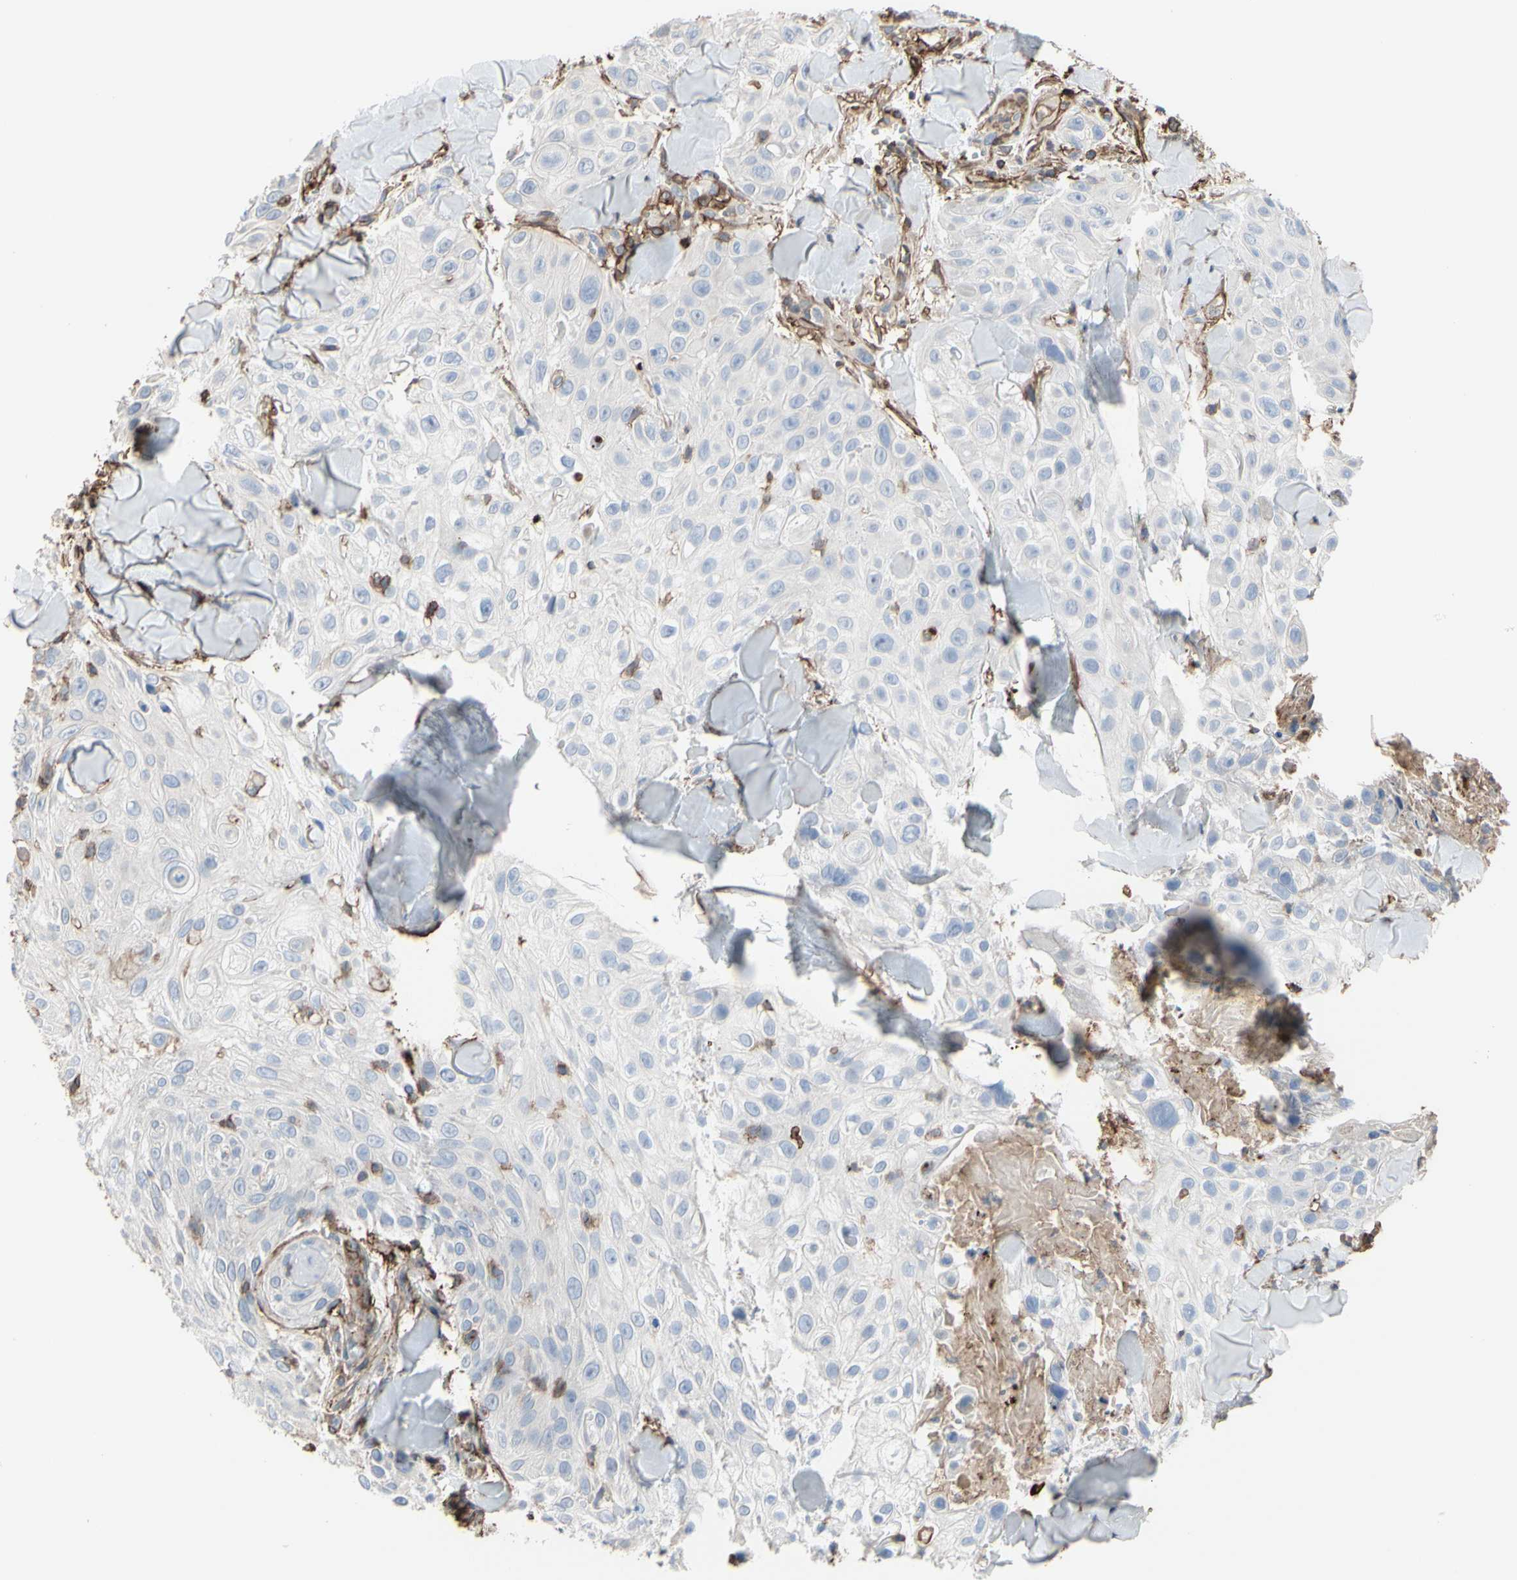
{"staining": {"intensity": "negative", "quantity": "none", "location": "none"}, "tissue": "skin cancer", "cell_type": "Tumor cells", "image_type": "cancer", "snomed": [{"axis": "morphology", "description": "Squamous cell carcinoma, NOS"}, {"axis": "topography", "description": "Skin"}], "caption": "IHC of human skin squamous cell carcinoma shows no expression in tumor cells.", "gene": "ANXA6", "patient": {"sex": "male", "age": 86}}